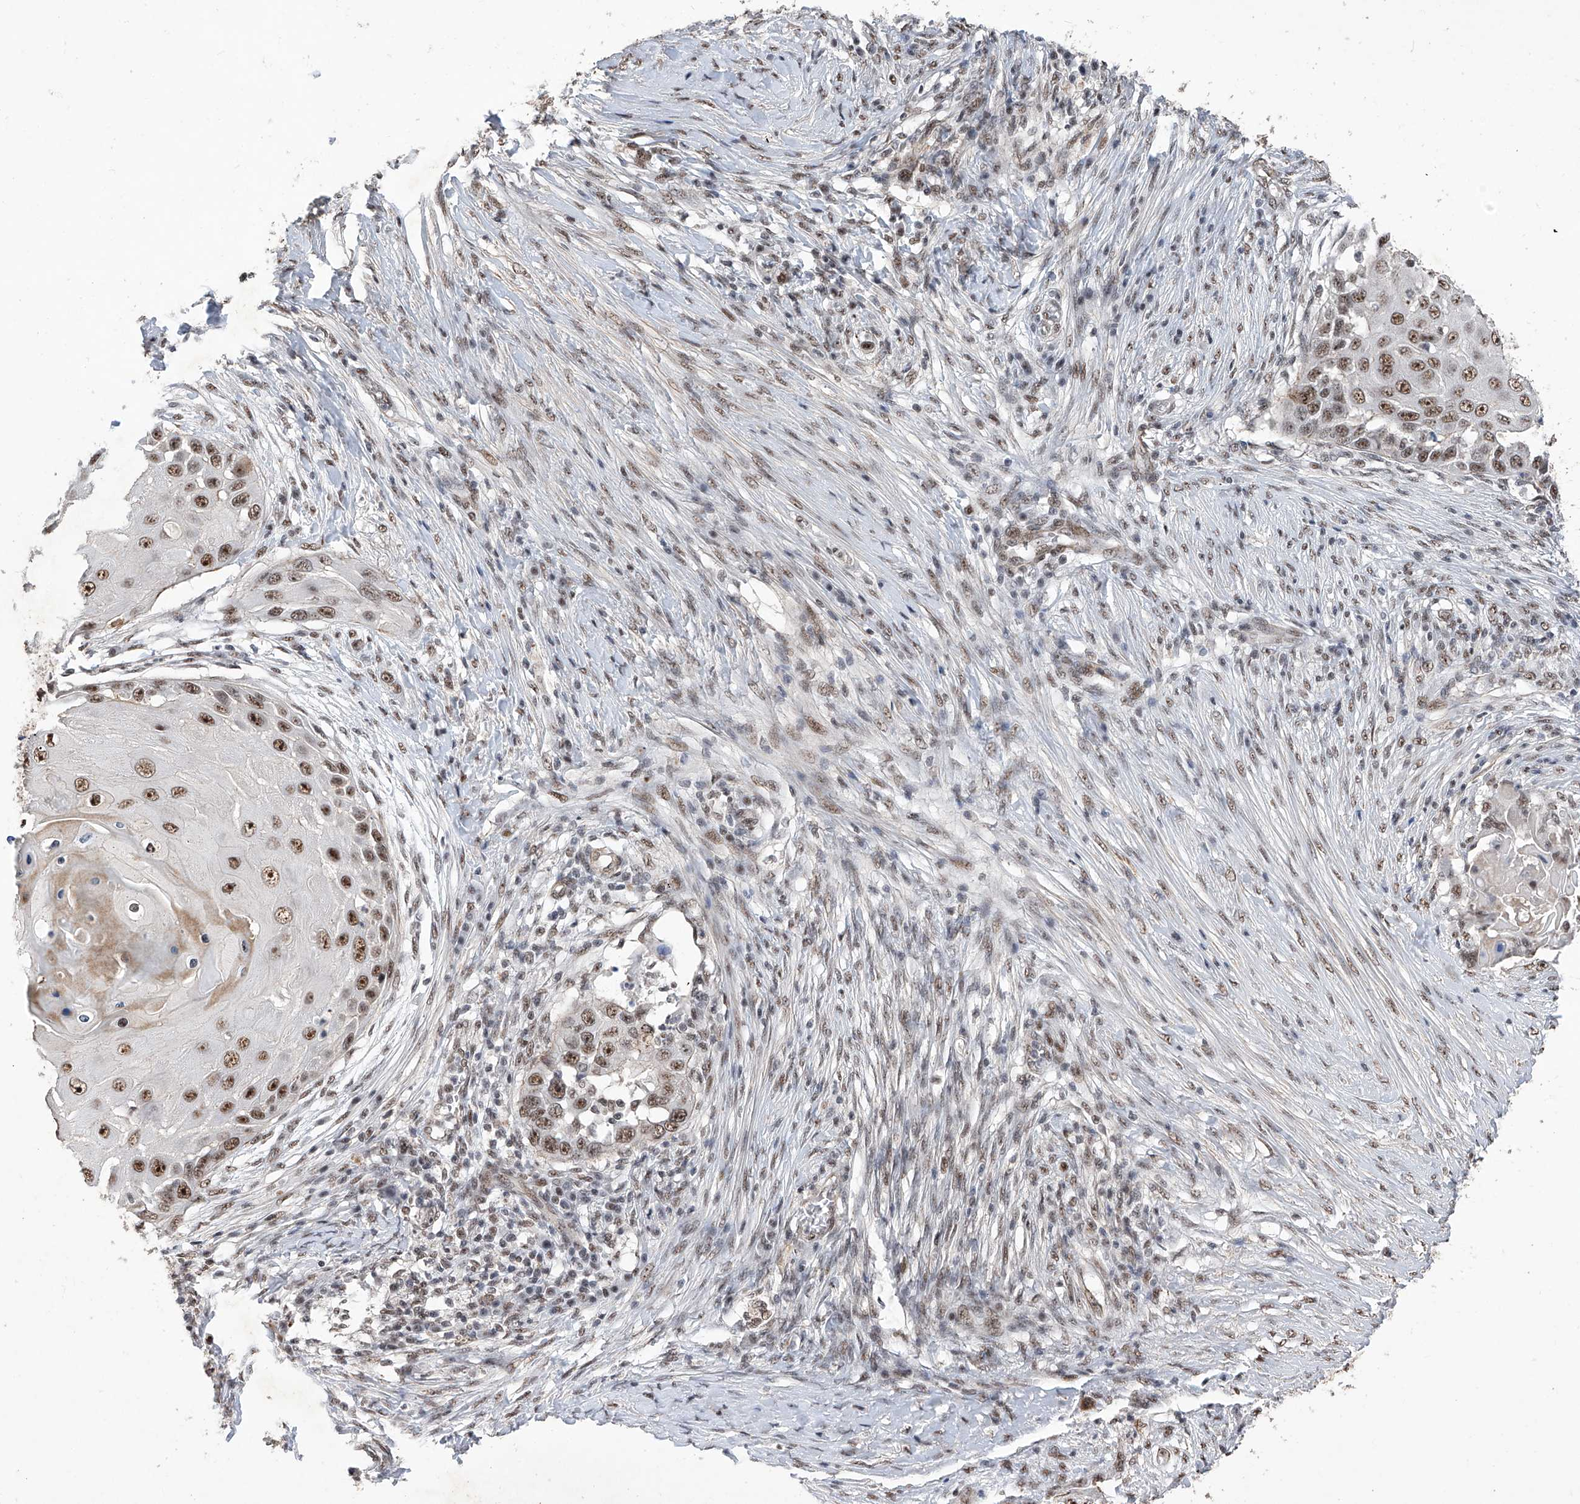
{"staining": {"intensity": "strong", "quantity": ">75%", "location": "nuclear"}, "tissue": "skin cancer", "cell_type": "Tumor cells", "image_type": "cancer", "snomed": [{"axis": "morphology", "description": "Squamous cell carcinoma, NOS"}, {"axis": "topography", "description": "Skin"}], "caption": "Protein expression analysis of human squamous cell carcinoma (skin) reveals strong nuclear staining in about >75% of tumor cells.", "gene": "NFATC4", "patient": {"sex": "female", "age": 44}}